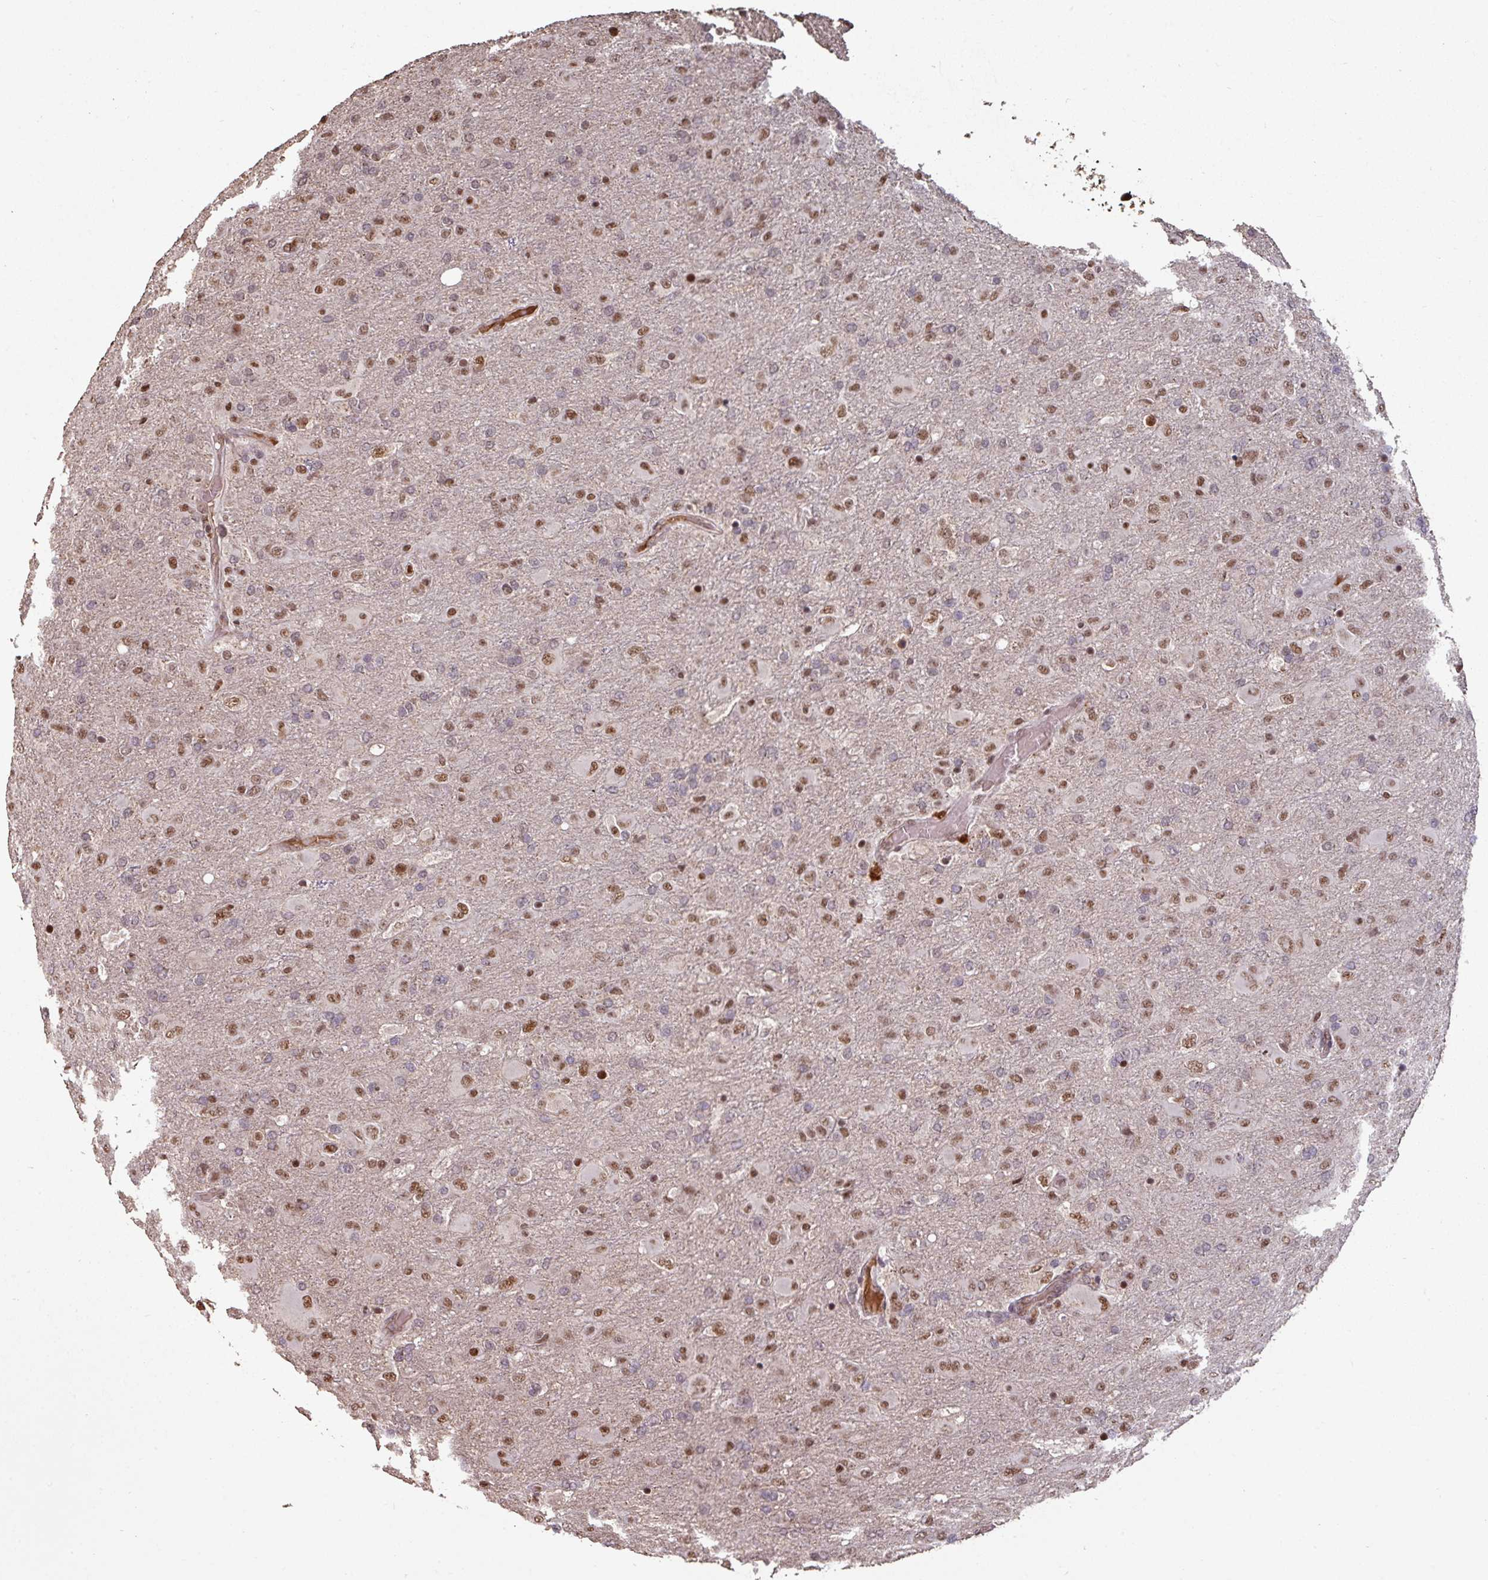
{"staining": {"intensity": "moderate", "quantity": ">75%", "location": "nuclear"}, "tissue": "glioma", "cell_type": "Tumor cells", "image_type": "cancer", "snomed": [{"axis": "morphology", "description": "Glioma, malignant, Low grade"}, {"axis": "topography", "description": "Brain"}], "caption": "An immunohistochemistry (IHC) image of tumor tissue is shown. Protein staining in brown shows moderate nuclear positivity in low-grade glioma (malignant) within tumor cells.", "gene": "POLD1", "patient": {"sex": "male", "age": 65}}